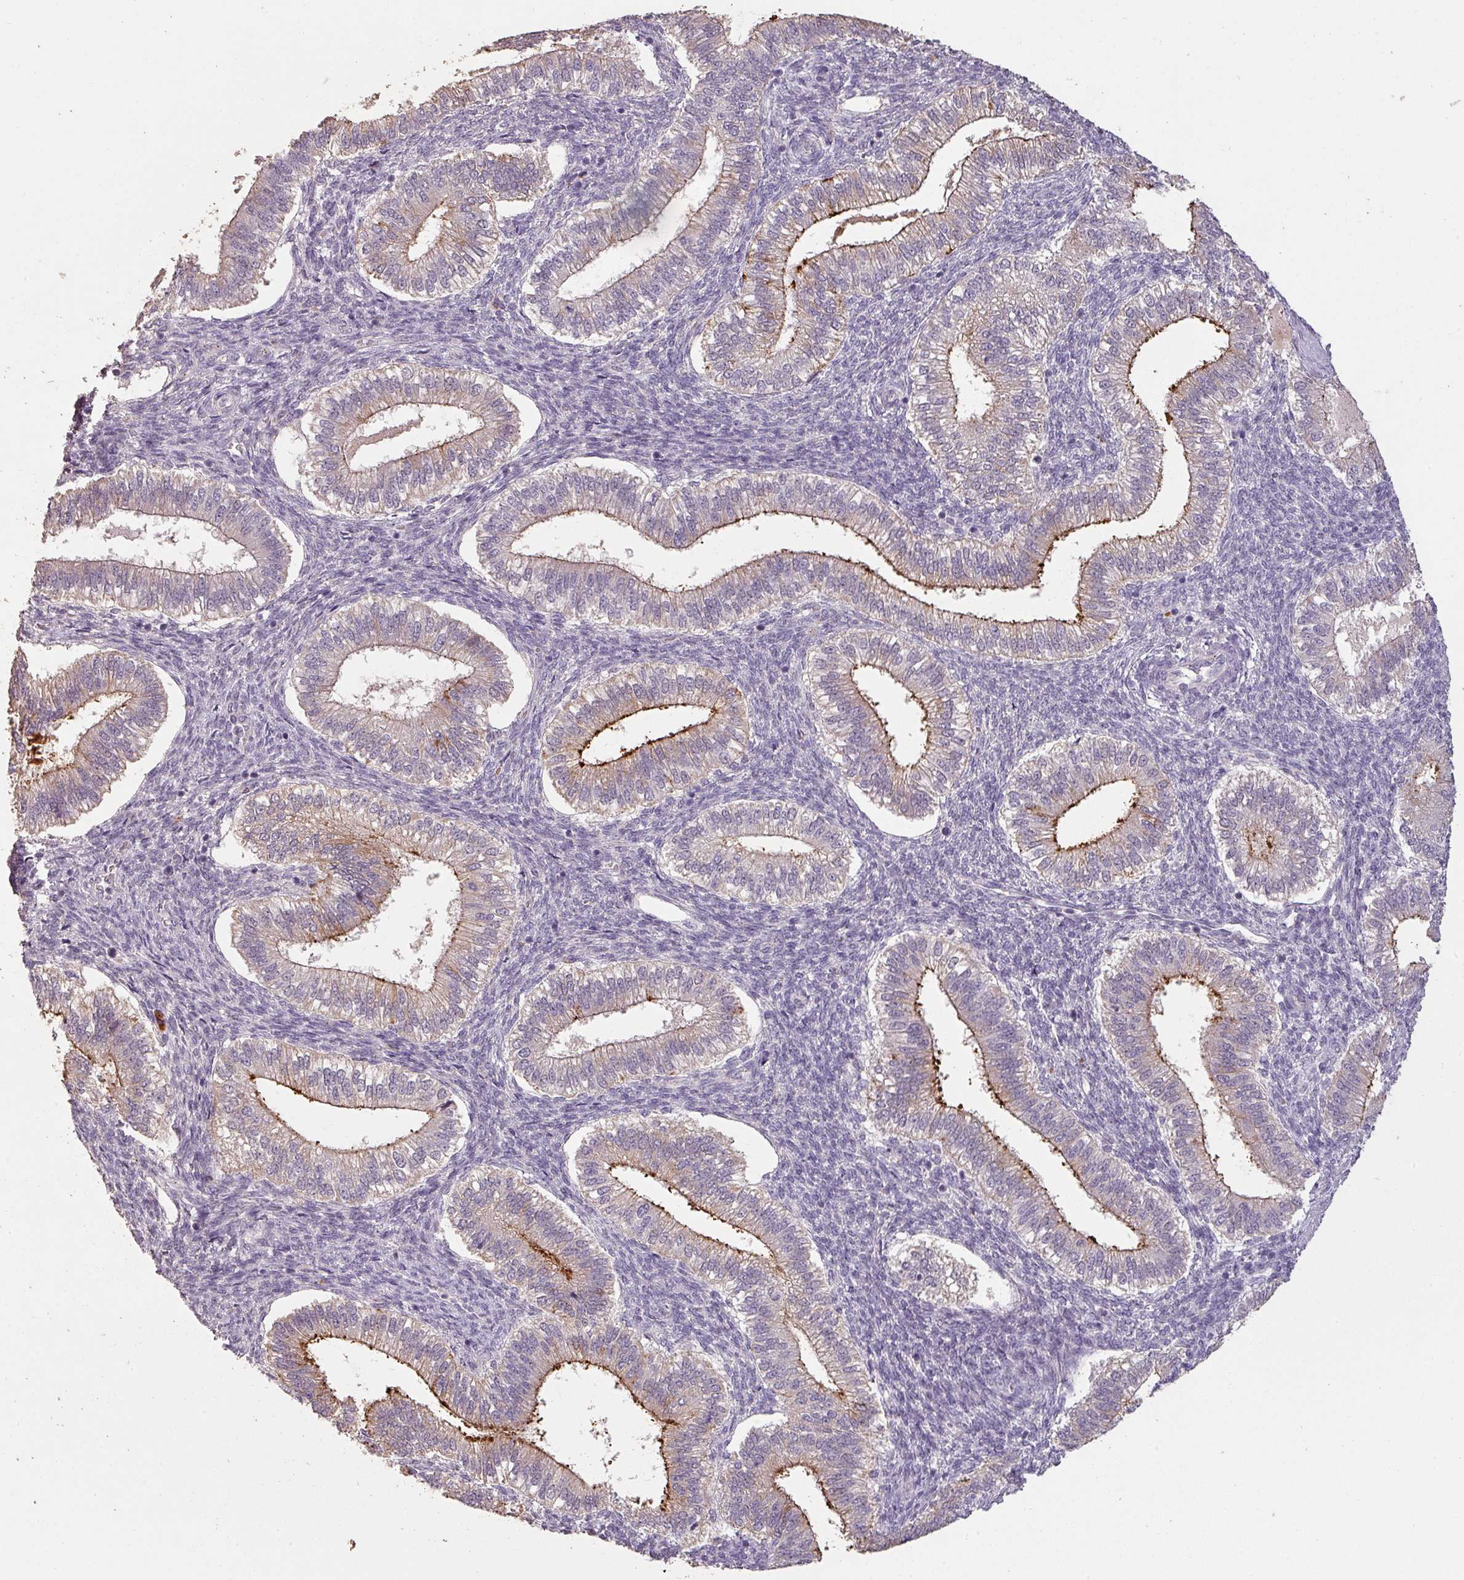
{"staining": {"intensity": "negative", "quantity": "none", "location": "none"}, "tissue": "endometrium", "cell_type": "Cells in endometrial stroma", "image_type": "normal", "snomed": [{"axis": "morphology", "description": "Normal tissue, NOS"}, {"axis": "topography", "description": "Endometrium"}], "caption": "An image of endometrium stained for a protein exhibits no brown staining in cells in endometrial stroma.", "gene": "LYPLA1", "patient": {"sex": "female", "age": 25}}